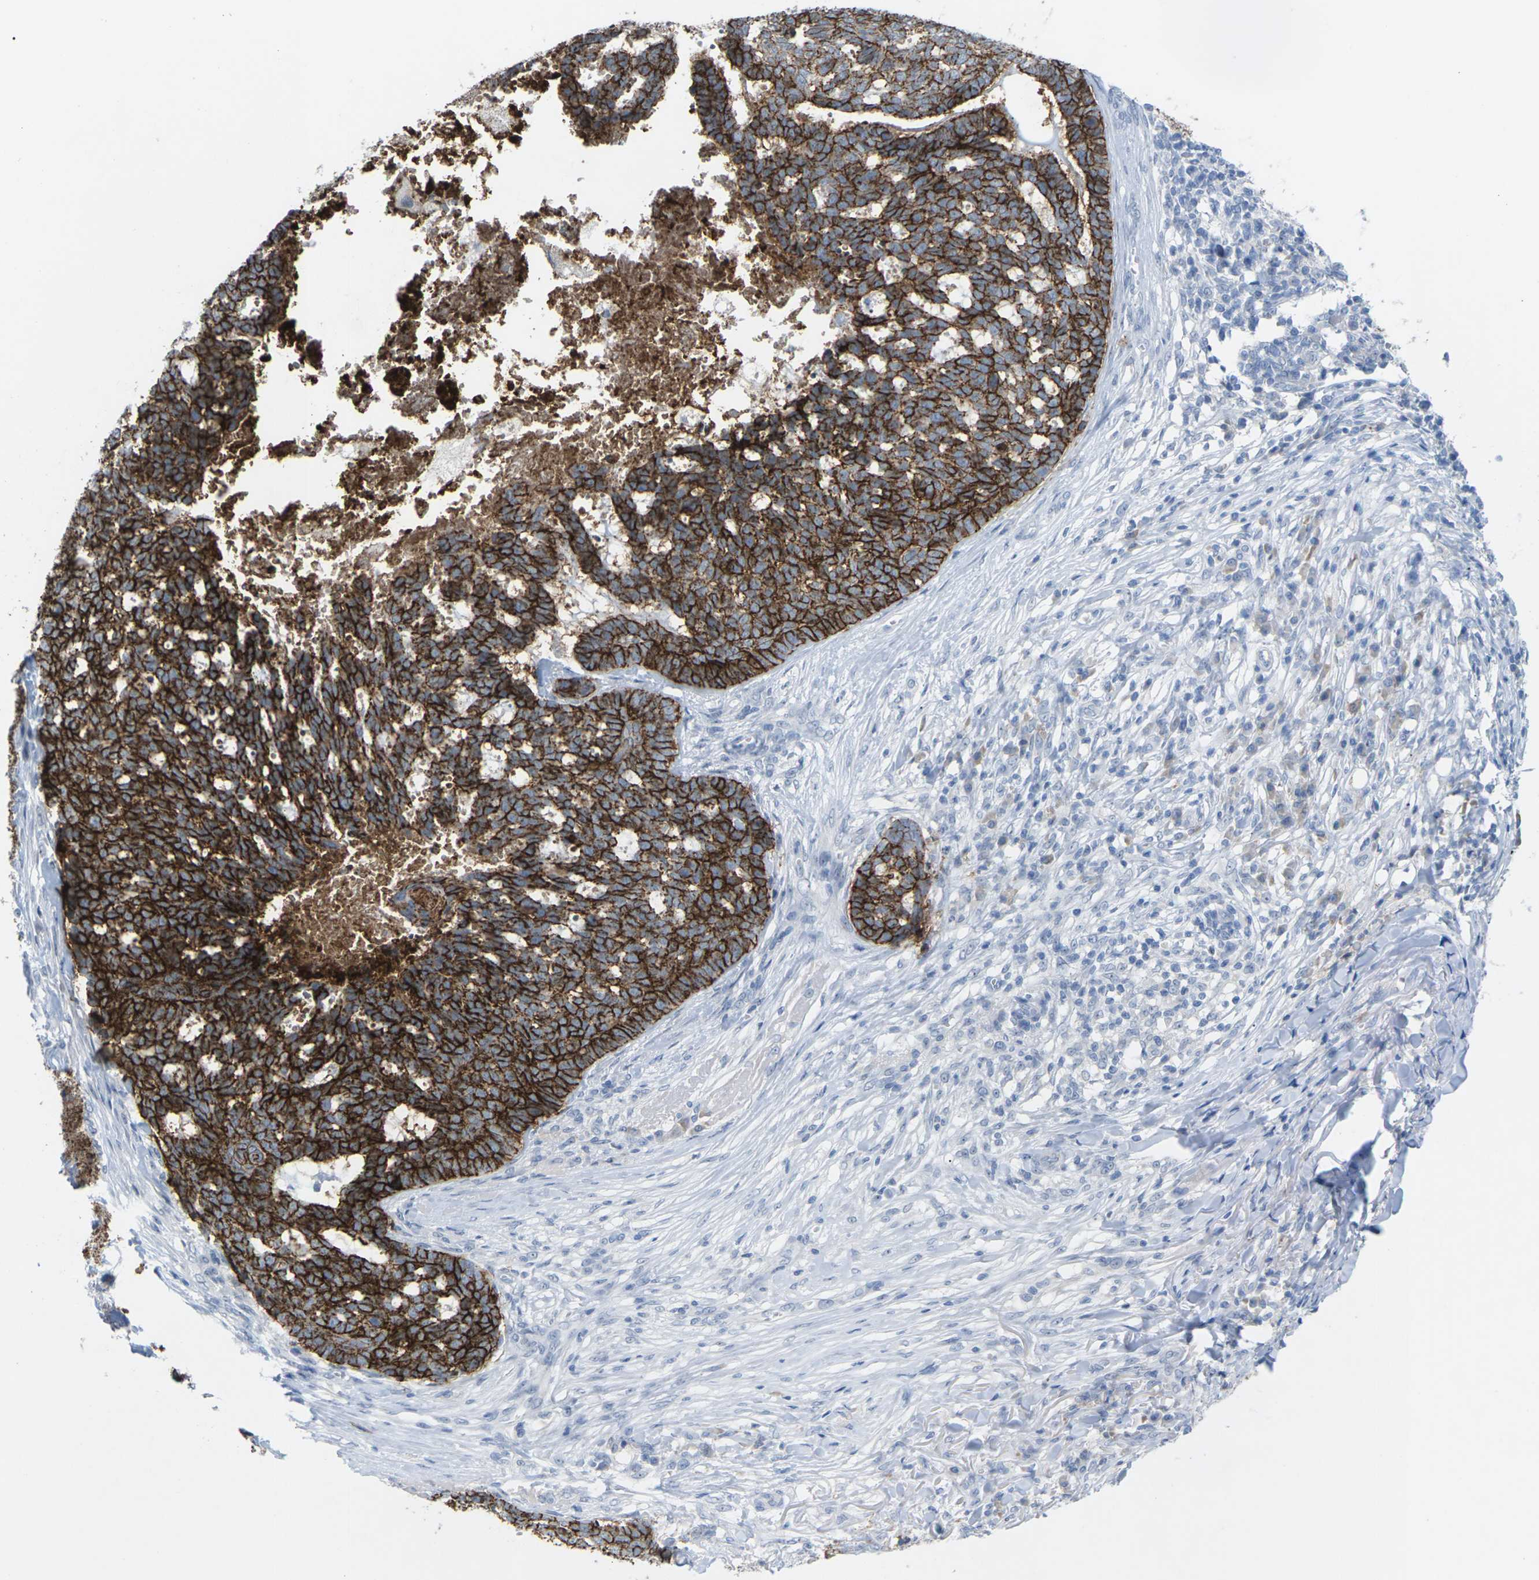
{"staining": {"intensity": "strong", "quantity": ">75%", "location": "cytoplasmic/membranous"}, "tissue": "skin cancer", "cell_type": "Tumor cells", "image_type": "cancer", "snomed": [{"axis": "morphology", "description": "Basal cell carcinoma"}, {"axis": "topography", "description": "Skin"}], "caption": "IHC image of human skin cancer stained for a protein (brown), which exhibits high levels of strong cytoplasmic/membranous staining in about >75% of tumor cells.", "gene": "CLDN3", "patient": {"sex": "male", "age": 84}}